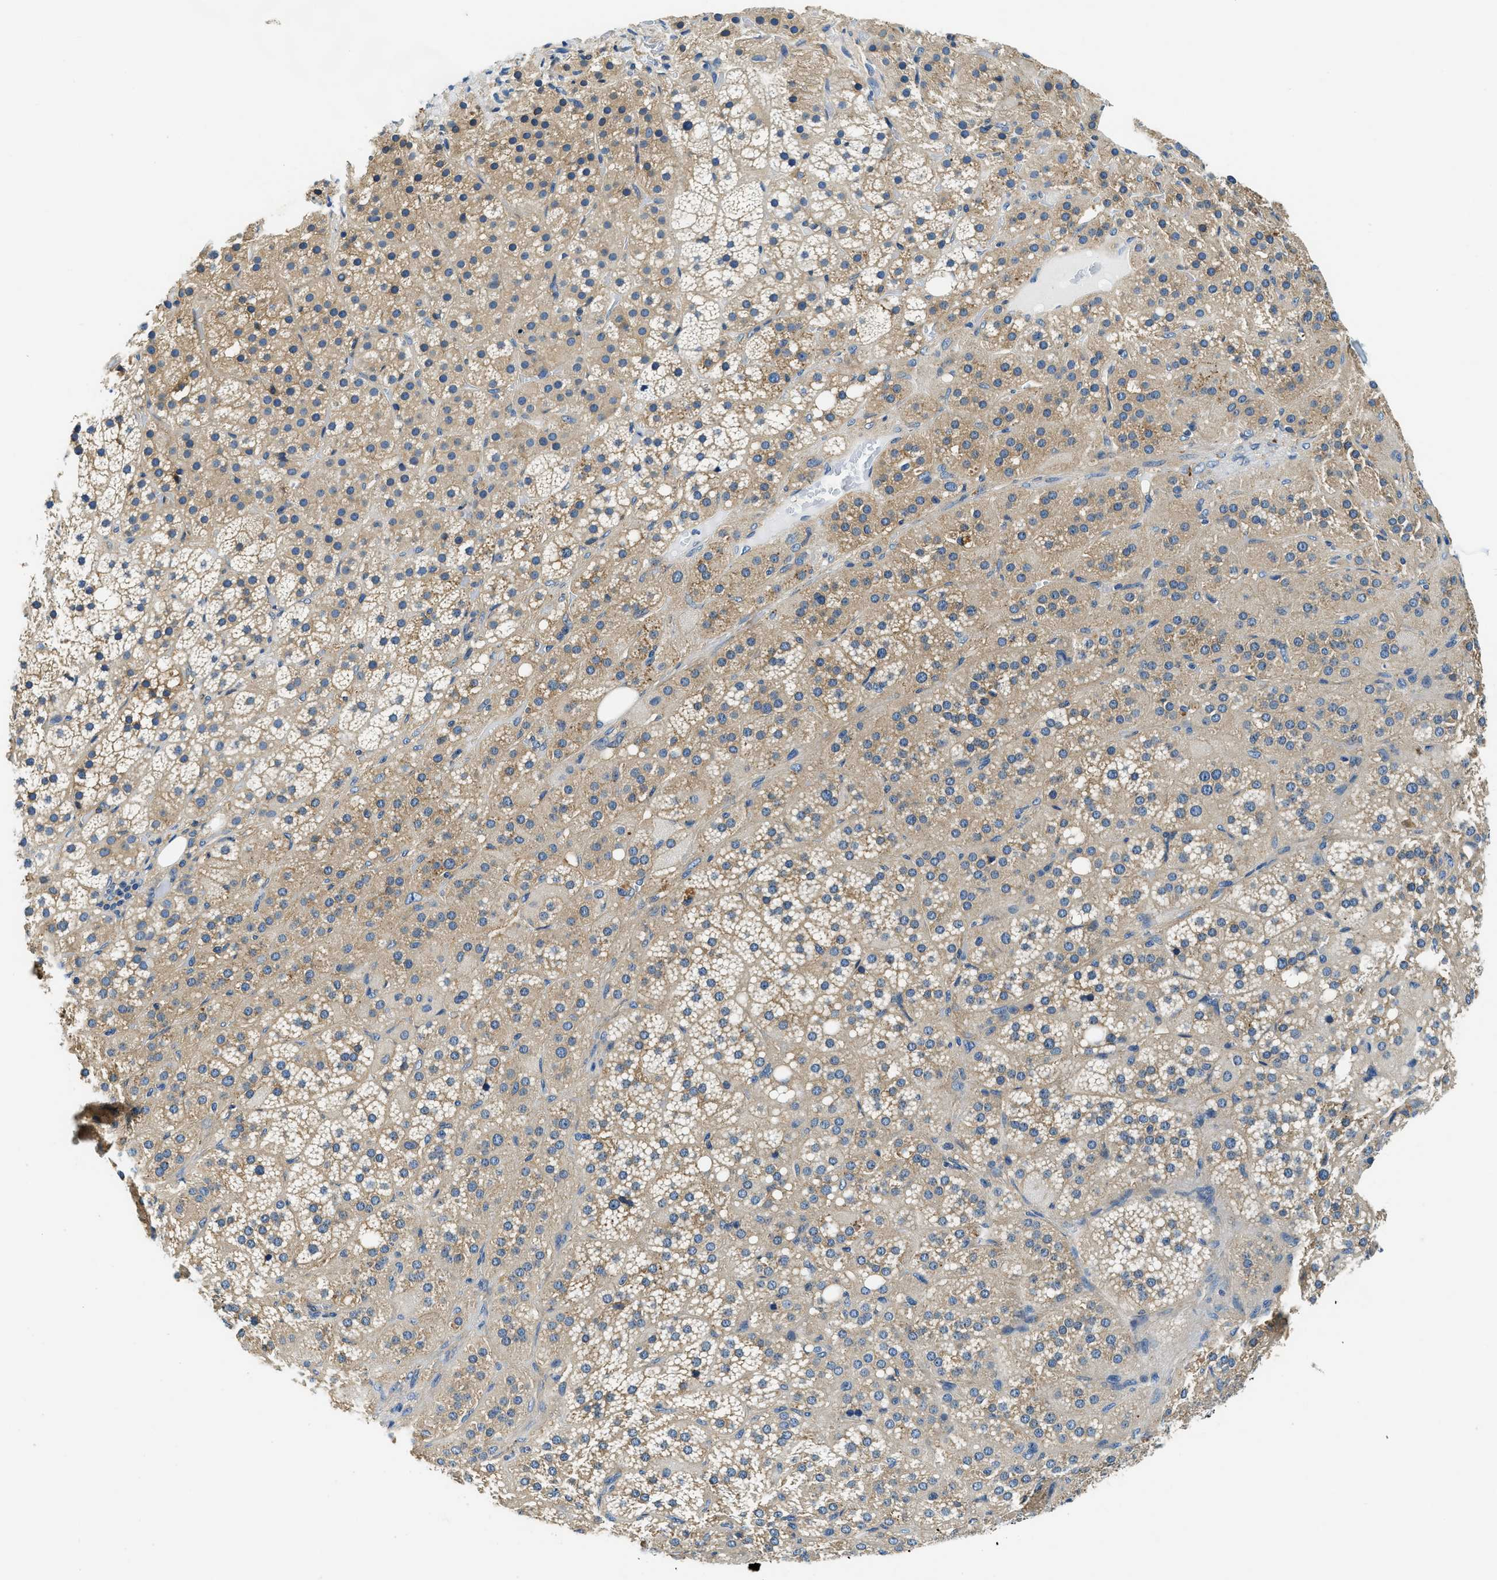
{"staining": {"intensity": "weak", "quantity": ">75%", "location": "cytoplasmic/membranous"}, "tissue": "adrenal gland", "cell_type": "Glandular cells", "image_type": "normal", "snomed": [{"axis": "morphology", "description": "Normal tissue, NOS"}, {"axis": "topography", "description": "Adrenal gland"}], "caption": "An image of adrenal gland stained for a protein exhibits weak cytoplasmic/membranous brown staining in glandular cells.", "gene": "TWF1", "patient": {"sex": "female", "age": 59}}